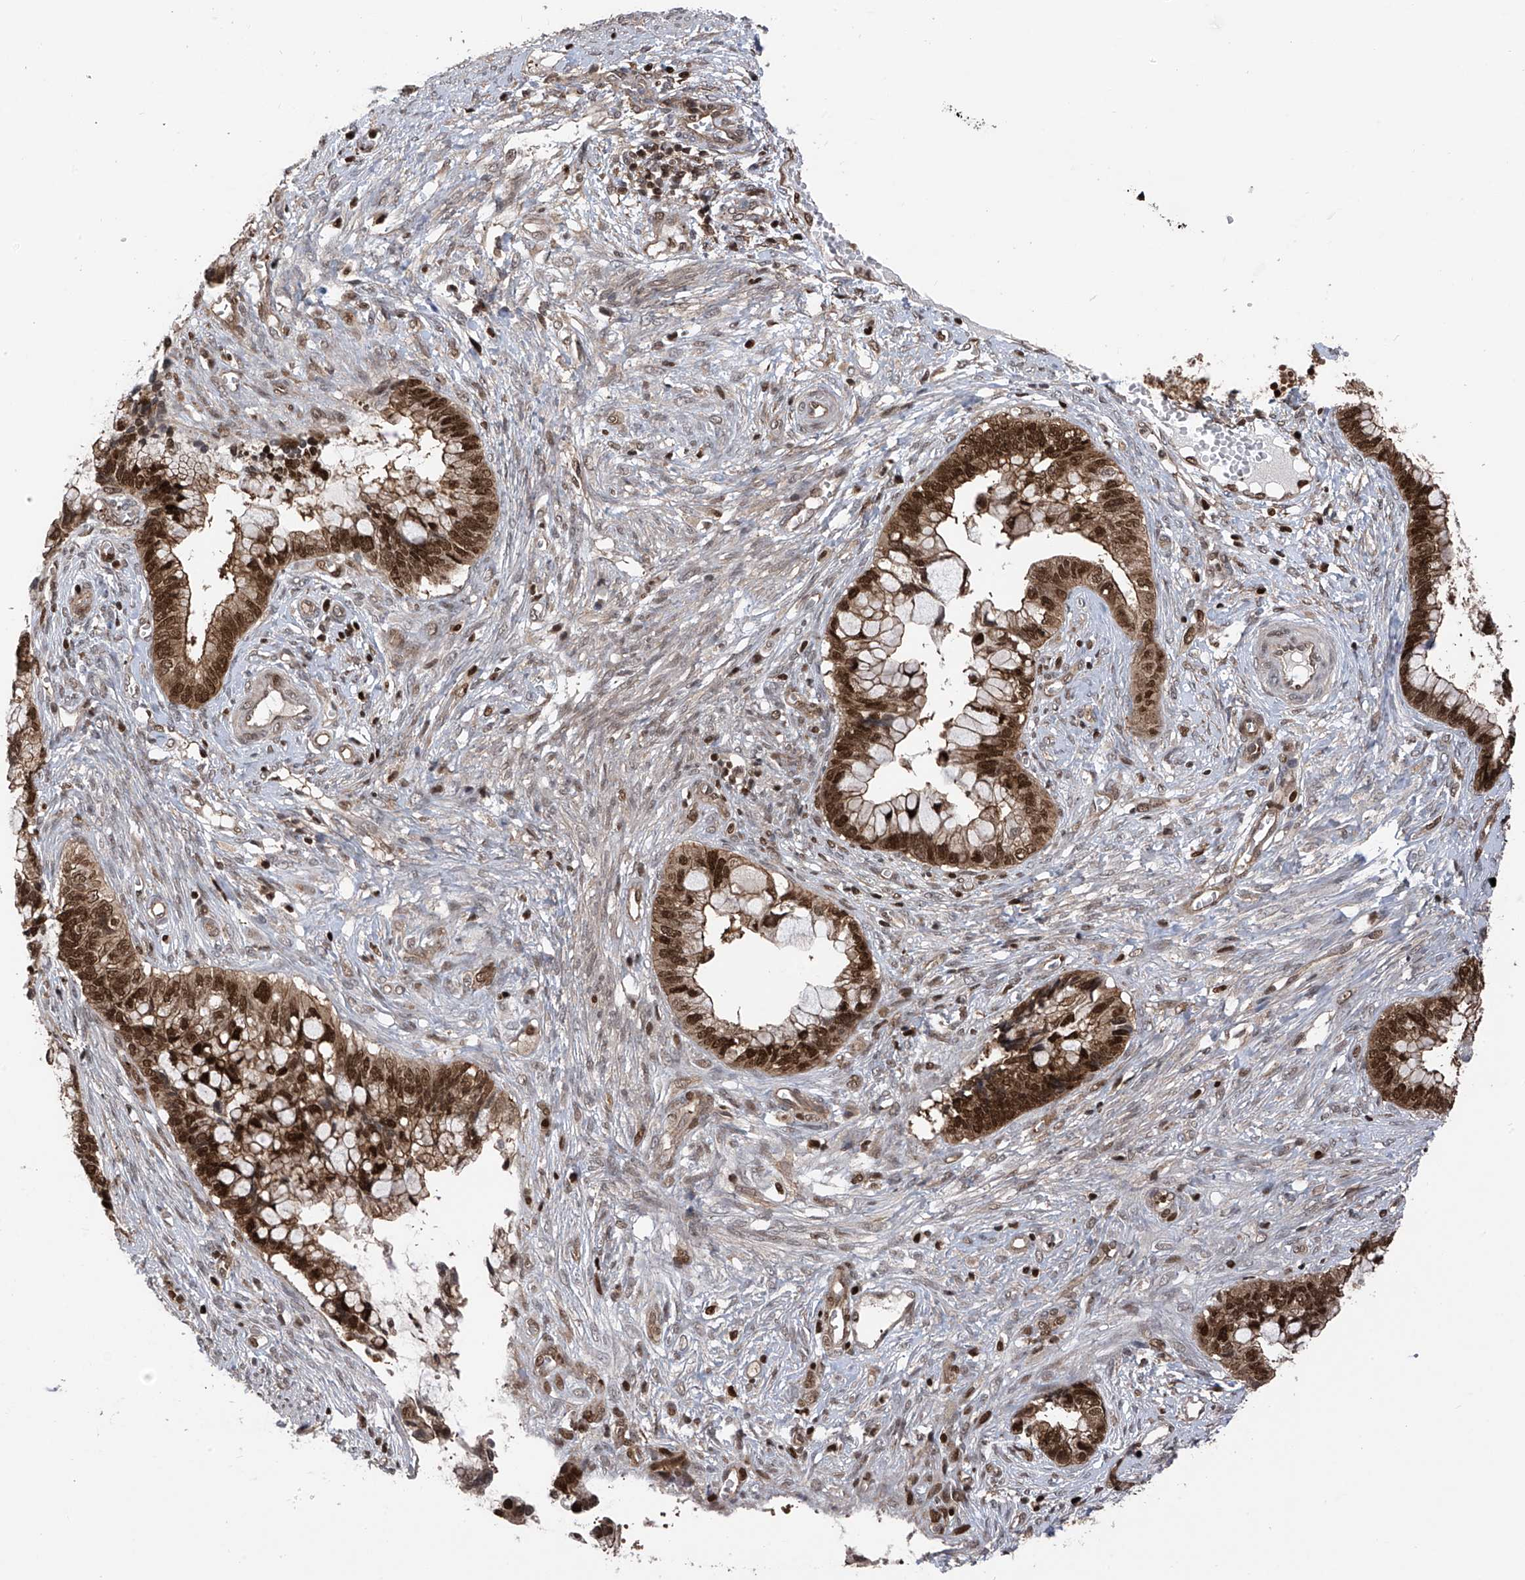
{"staining": {"intensity": "strong", "quantity": ">75%", "location": "cytoplasmic/membranous,nuclear"}, "tissue": "cervical cancer", "cell_type": "Tumor cells", "image_type": "cancer", "snomed": [{"axis": "morphology", "description": "Adenocarcinoma, NOS"}, {"axis": "topography", "description": "Cervix"}], "caption": "Human adenocarcinoma (cervical) stained for a protein (brown) shows strong cytoplasmic/membranous and nuclear positive staining in about >75% of tumor cells.", "gene": "DNAJC9", "patient": {"sex": "female", "age": 44}}